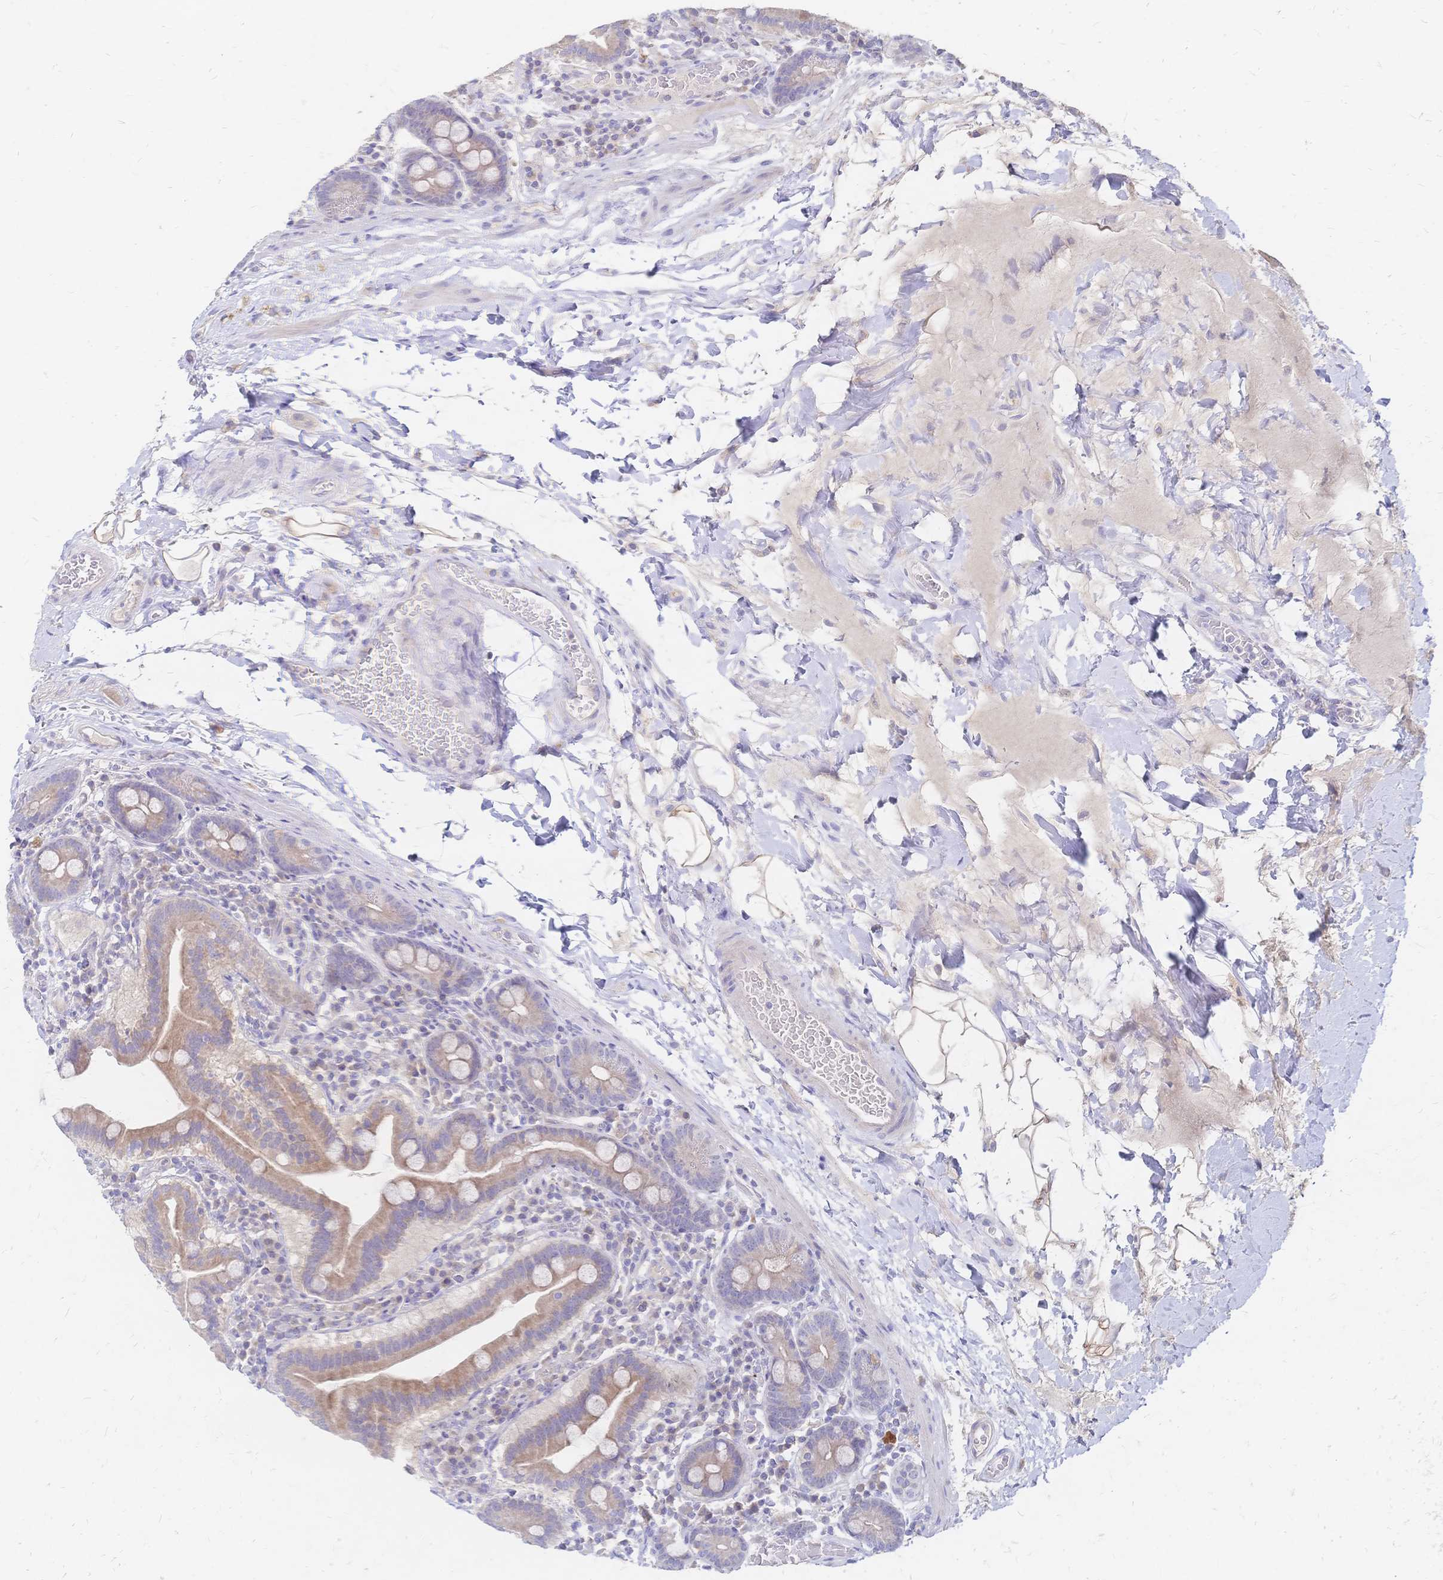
{"staining": {"intensity": "moderate", "quantity": ">75%", "location": "cytoplasmic/membranous"}, "tissue": "small intestine", "cell_type": "Glandular cells", "image_type": "normal", "snomed": [{"axis": "morphology", "description": "Normal tissue, NOS"}, {"axis": "topography", "description": "Small intestine"}], "caption": "Immunohistochemical staining of benign small intestine demonstrates moderate cytoplasmic/membranous protein staining in about >75% of glandular cells. Immunohistochemistry stains the protein of interest in brown and the nuclei are stained blue.", "gene": "VWC2L", "patient": {"sex": "male", "age": 26}}